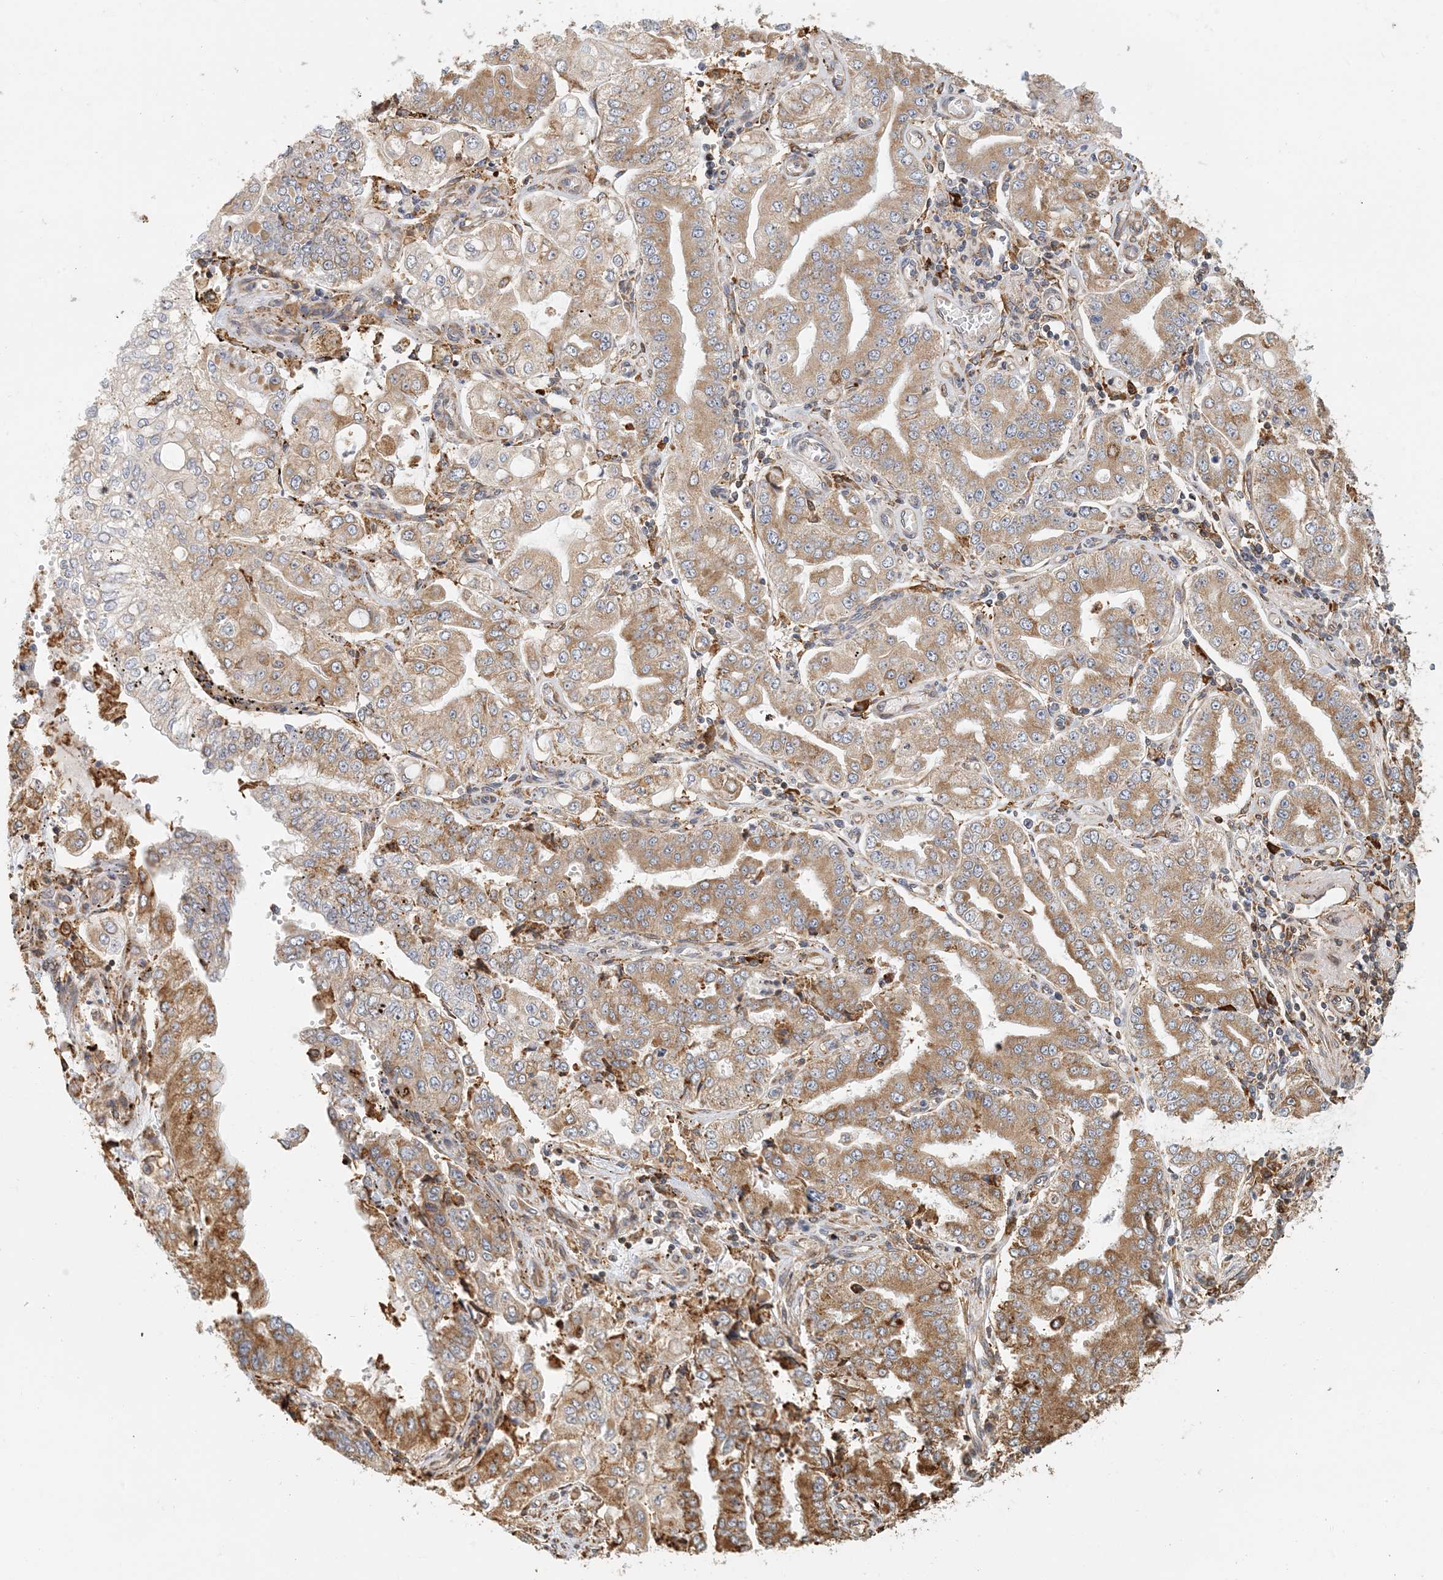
{"staining": {"intensity": "moderate", "quantity": ">75%", "location": "cytoplasmic/membranous"}, "tissue": "stomach cancer", "cell_type": "Tumor cells", "image_type": "cancer", "snomed": [{"axis": "morphology", "description": "Adenocarcinoma, NOS"}, {"axis": "topography", "description": "Stomach"}], "caption": "Immunohistochemical staining of human stomach cancer displays moderate cytoplasmic/membranous protein staining in about >75% of tumor cells.", "gene": "HNMT", "patient": {"sex": "male", "age": 76}}